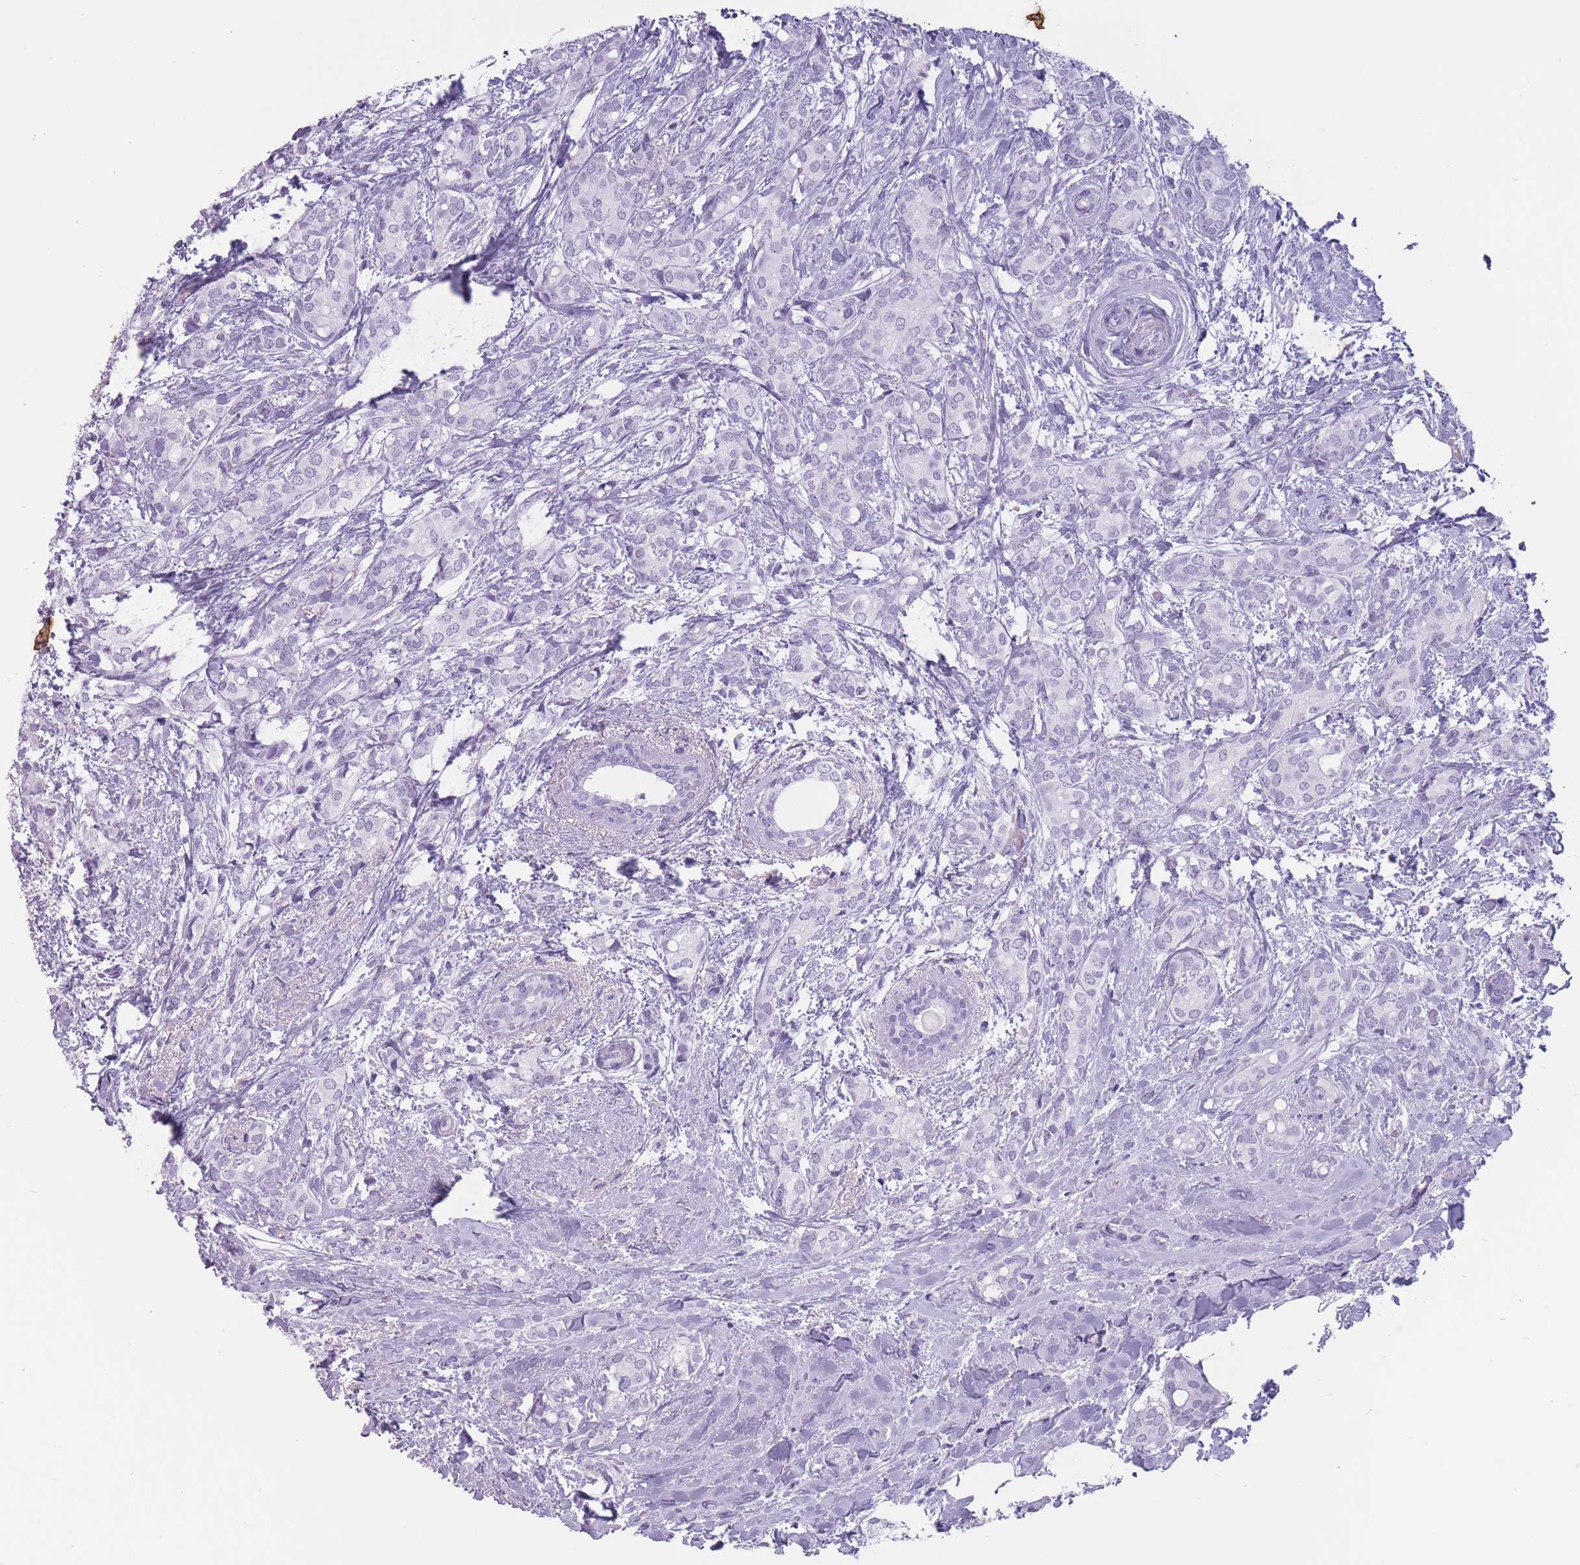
{"staining": {"intensity": "negative", "quantity": "none", "location": "none"}, "tissue": "breast cancer", "cell_type": "Tumor cells", "image_type": "cancer", "snomed": [{"axis": "morphology", "description": "Duct carcinoma"}, {"axis": "topography", "description": "Breast"}], "caption": "Image shows no significant protein staining in tumor cells of breast invasive ductal carcinoma.", "gene": "PNMA3", "patient": {"sex": "female", "age": 73}}